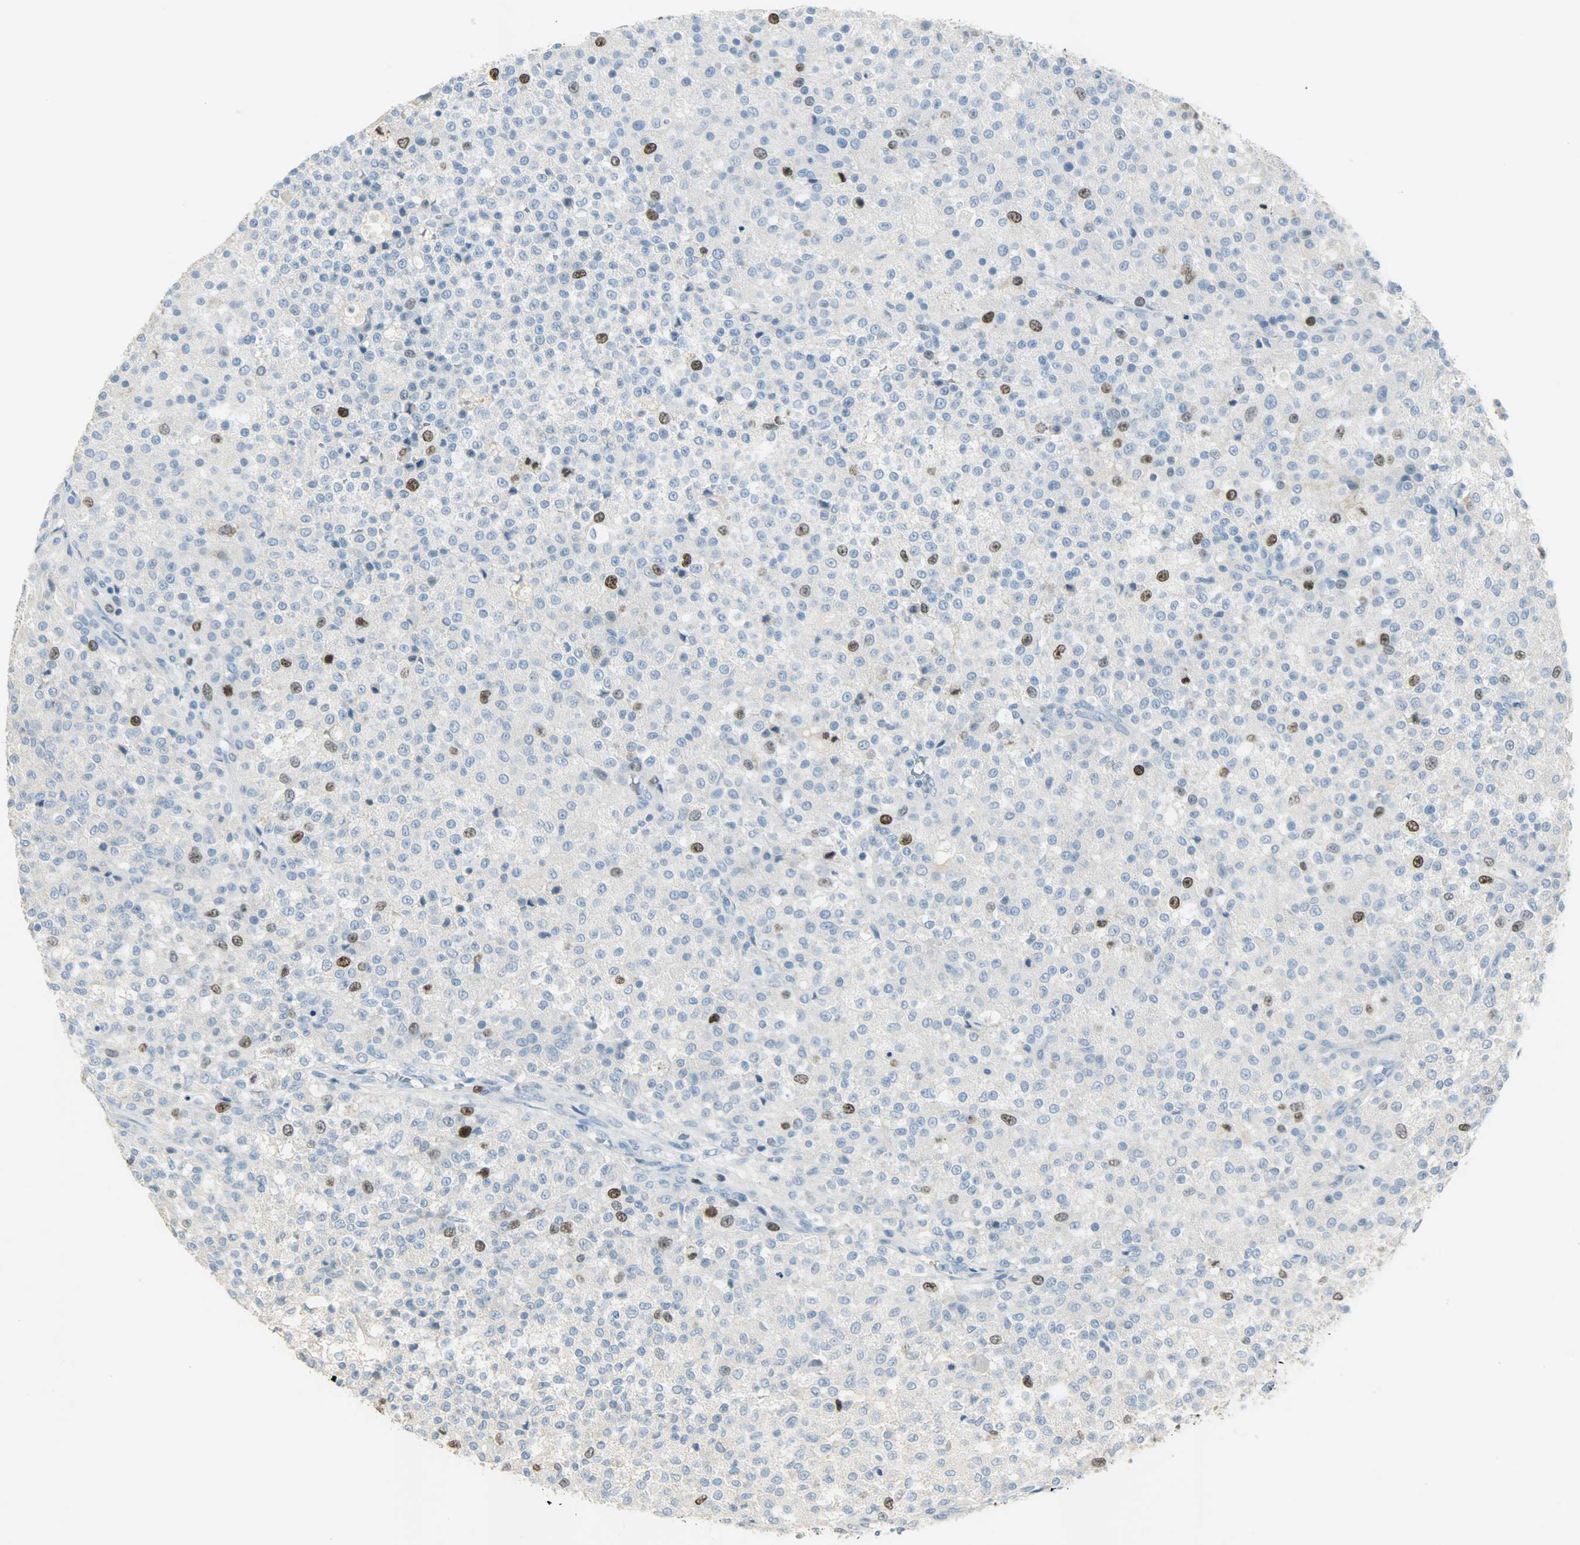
{"staining": {"intensity": "strong", "quantity": "<25%", "location": "nuclear"}, "tissue": "testis cancer", "cell_type": "Tumor cells", "image_type": "cancer", "snomed": [{"axis": "morphology", "description": "Seminoma, NOS"}, {"axis": "topography", "description": "Testis"}], "caption": "A brown stain shows strong nuclear positivity of a protein in human seminoma (testis) tumor cells. (Brightfield microscopy of DAB IHC at high magnification).", "gene": "TPX2", "patient": {"sex": "male", "age": 59}}